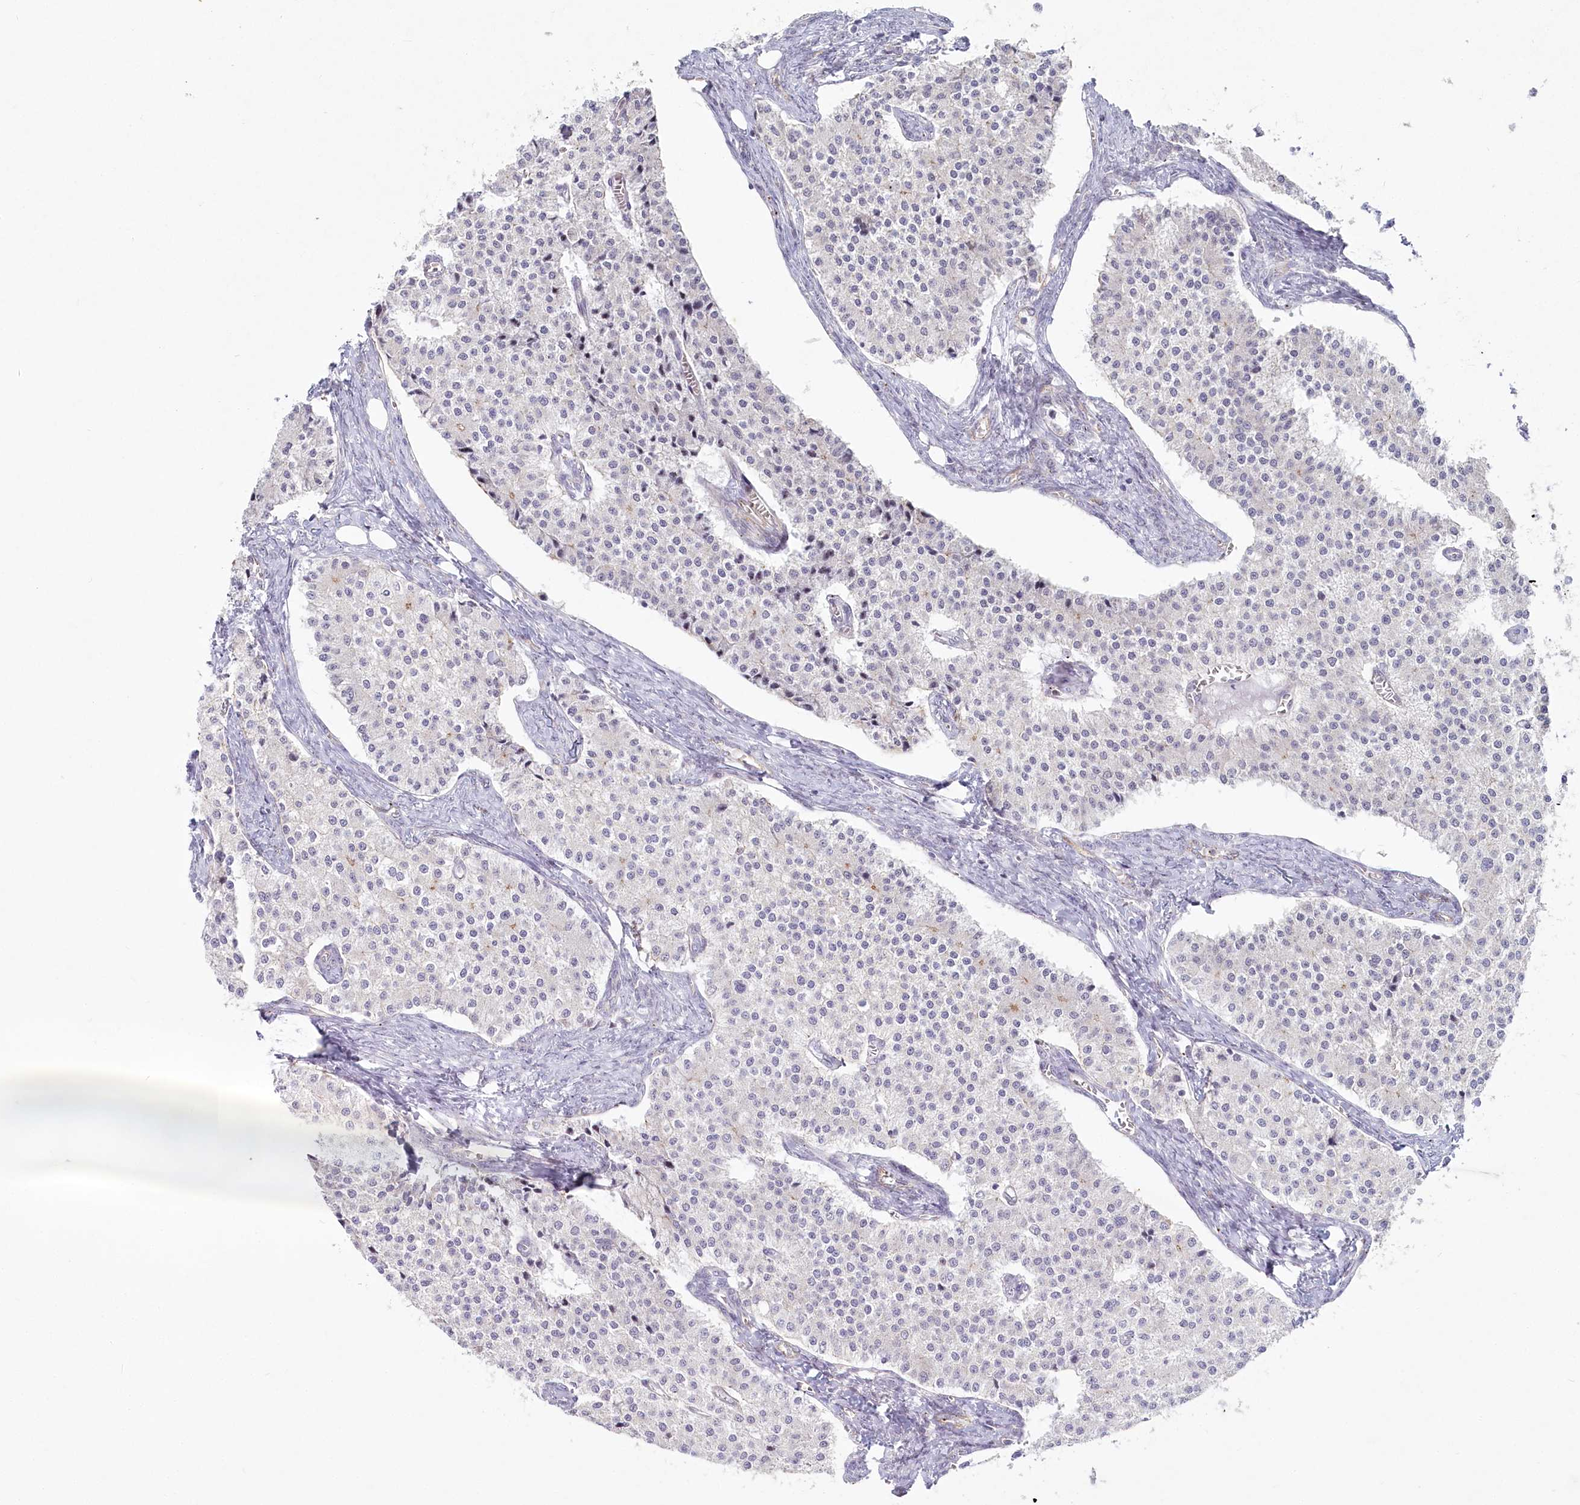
{"staining": {"intensity": "negative", "quantity": "none", "location": "none"}, "tissue": "carcinoid", "cell_type": "Tumor cells", "image_type": "cancer", "snomed": [{"axis": "morphology", "description": "Carcinoid, malignant, NOS"}, {"axis": "topography", "description": "Colon"}], "caption": "The image displays no significant staining in tumor cells of carcinoid.", "gene": "ABHD8", "patient": {"sex": "female", "age": 52}}